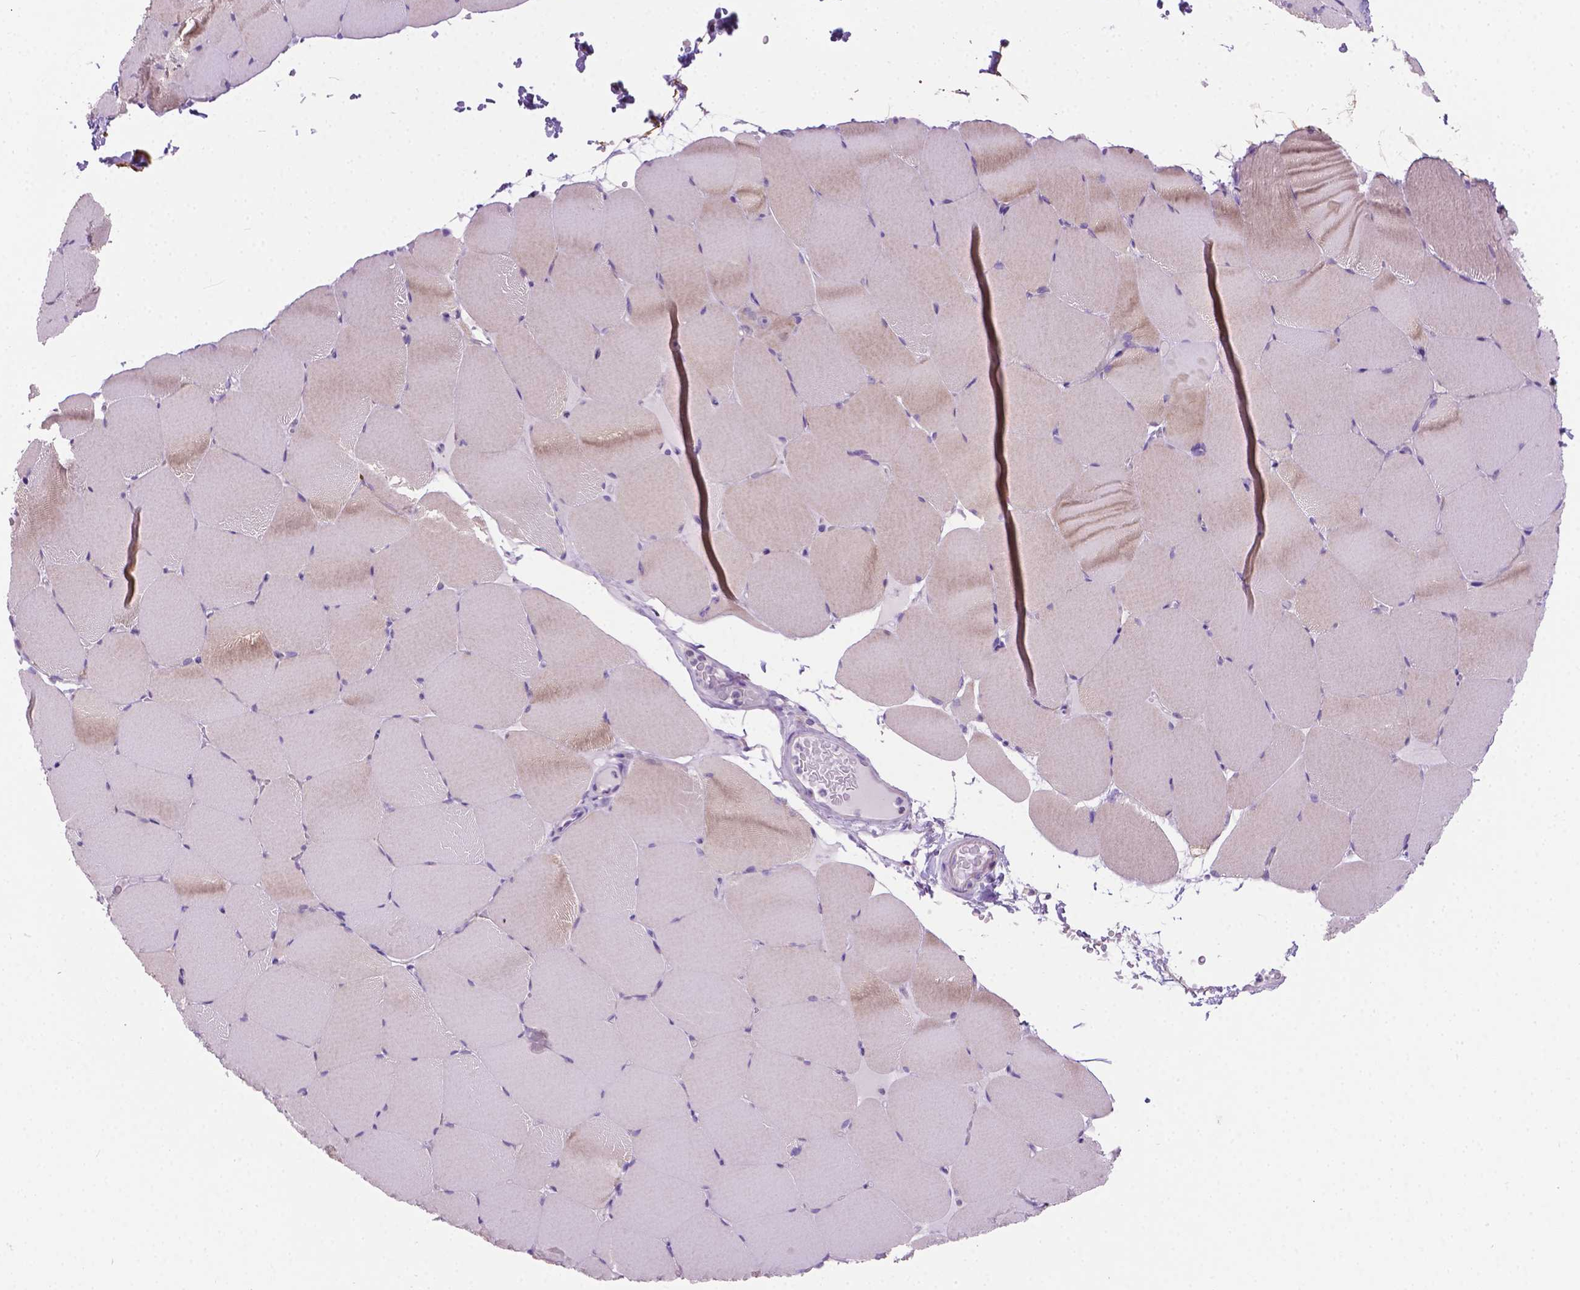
{"staining": {"intensity": "weak", "quantity": "<25%", "location": "cytoplasmic/membranous"}, "tissue": "skeletal muscle", "cell_type": "Myocytes", "image_type": "normal", "snomed": [{"axis": "morphology", "description": "Normal tissue, NOS"}, {"axis": "topography", "description": "Skeletal muscle"}], "caption": "Unremarkable skeletal muscle was stained to show a protein in brown. There is no significant staining in myocytes. The staining is performed using DAB (3,3'-diaminobenzidine) brown chromogen with nuclei counter-stained in using hematoxylin.", "gene": "CSPG5", "patient": {"sex": "female", "age": 37}}